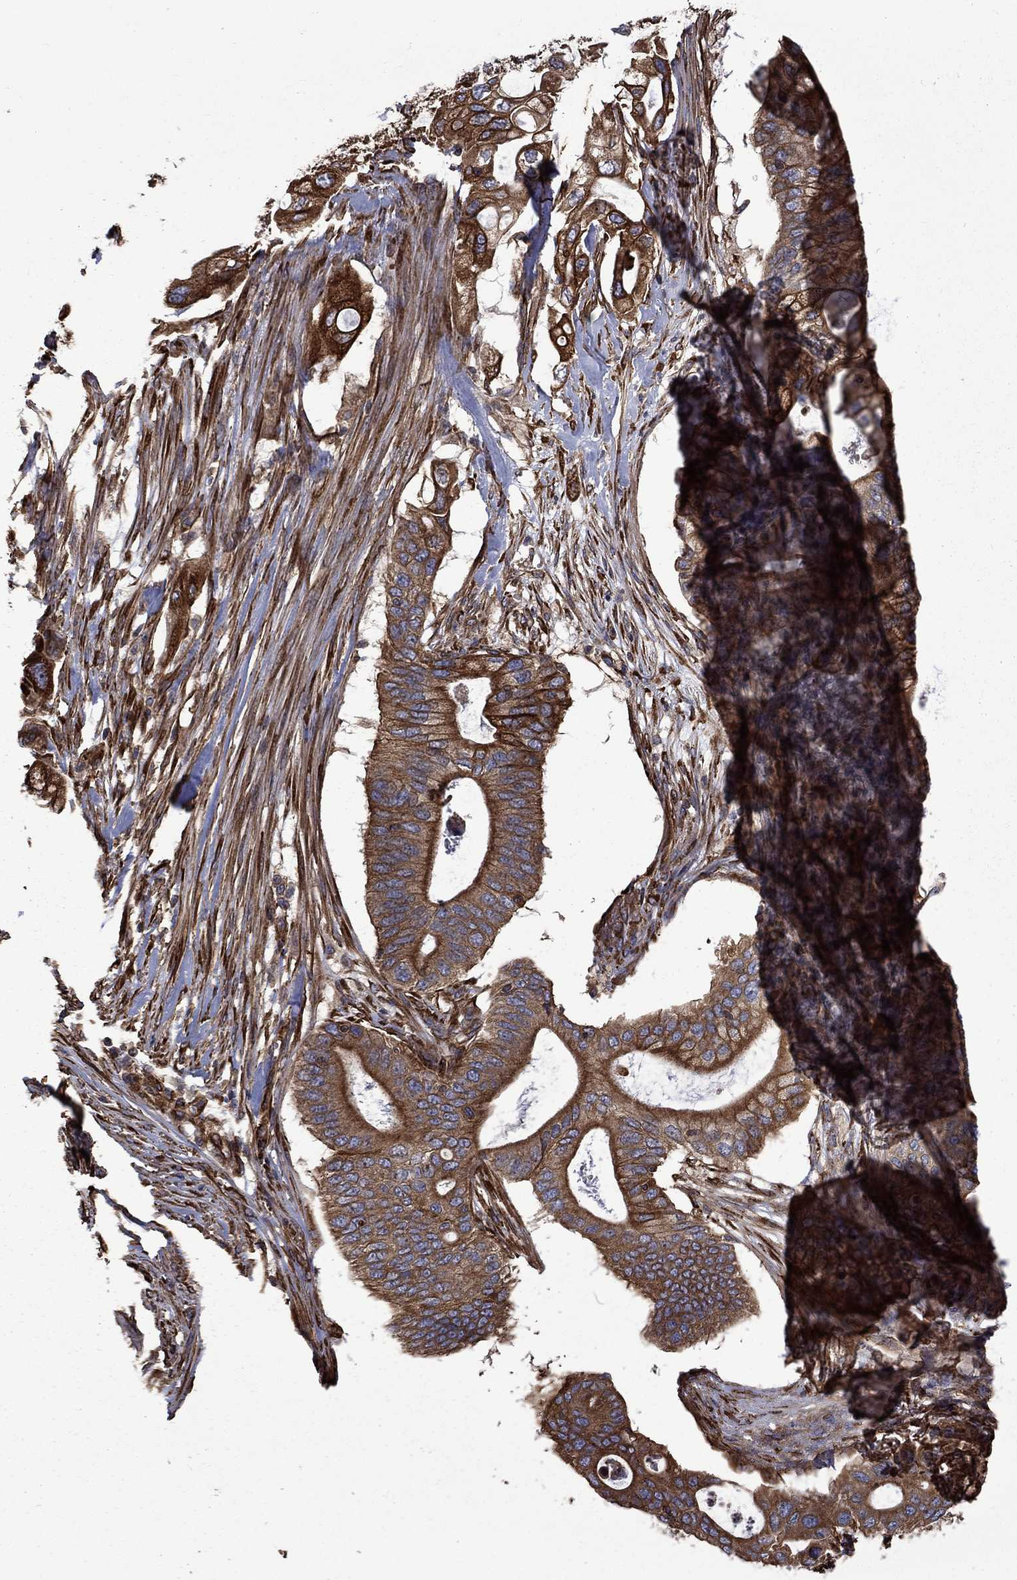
{"staining": {"intensity": "strong", "quantity": ">75%", "location": "cytoplasmic/membranous"}, "tissue": "pancreatic cancer", "cell_type": "Tumor cells", "image_type": "cancer", "snomed": [{"axis": "morphology", "description": "Adenocarcinoma, NOS"}, {"axis": "topography", "description": "Pancreas"}], "caption": "Strong cytoplasmic/membranous expression for a protein is identified in approximately >75% of tumor cells of pancreatic adenocarcinoma using immunohistochemistry.", "gene": "CUTC", "patient": {"sex": "female", "age": 72}}